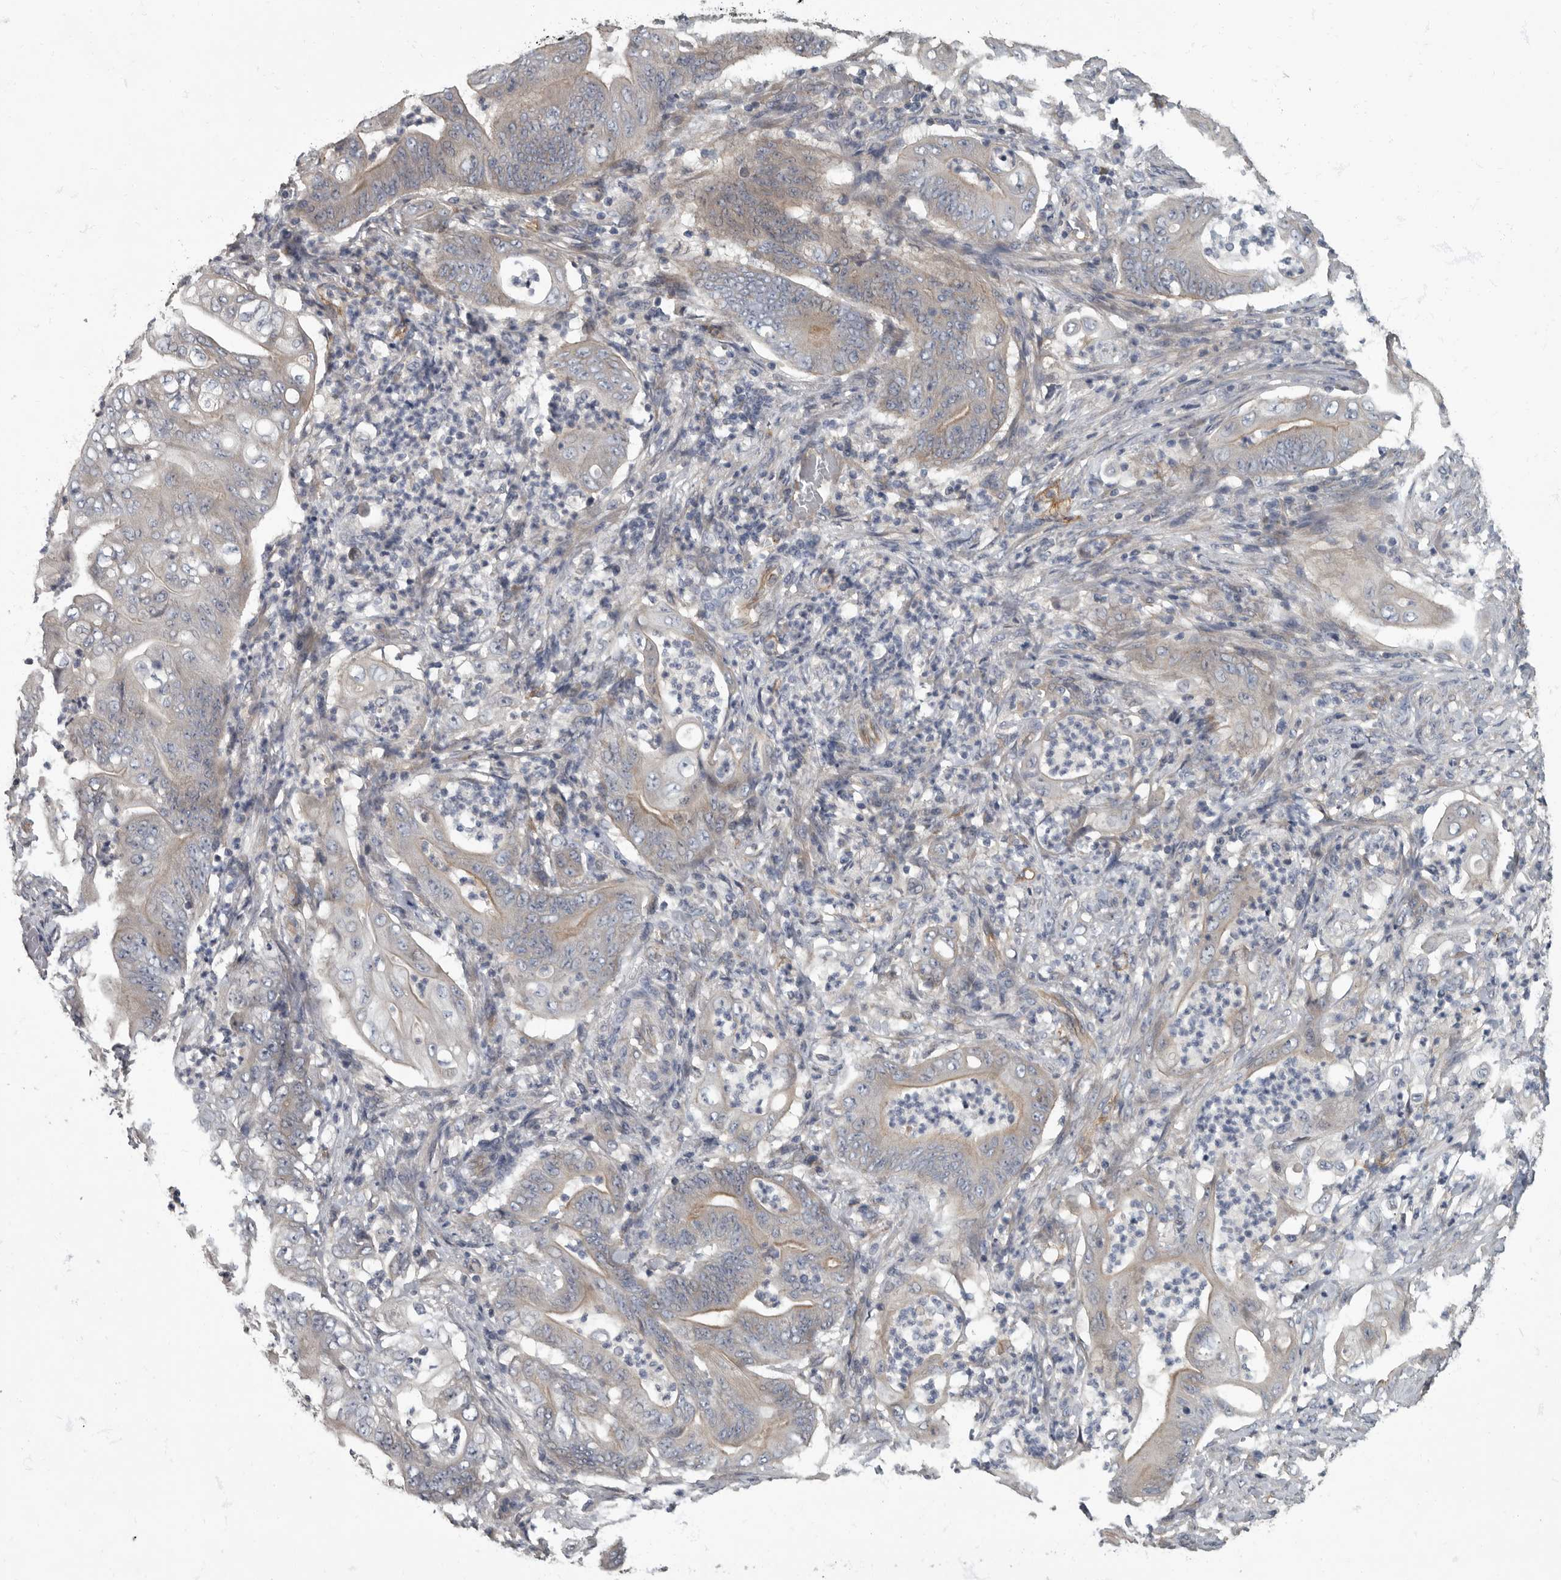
{"staining": {"intensity": "weak", "quantity": "<25%", "location": "cytoplasmic/membranous"}, "tissue": "stomach cancer", "cell_type": "Tumor cells", "image_type": "cancer", "snomed": [{"axis": "morphology", "description": "Adenocarcinoma, NOS"}, {"axis": "topography", "description": "Stomach"}], "caption": "This is an immunohistochemistry (IHC) micrograph of human adenocarcinoma (stomach). There is no positivity in tumor cells.", "gene": "PDK1", "patient": {"sex": "female", "age": 73}}